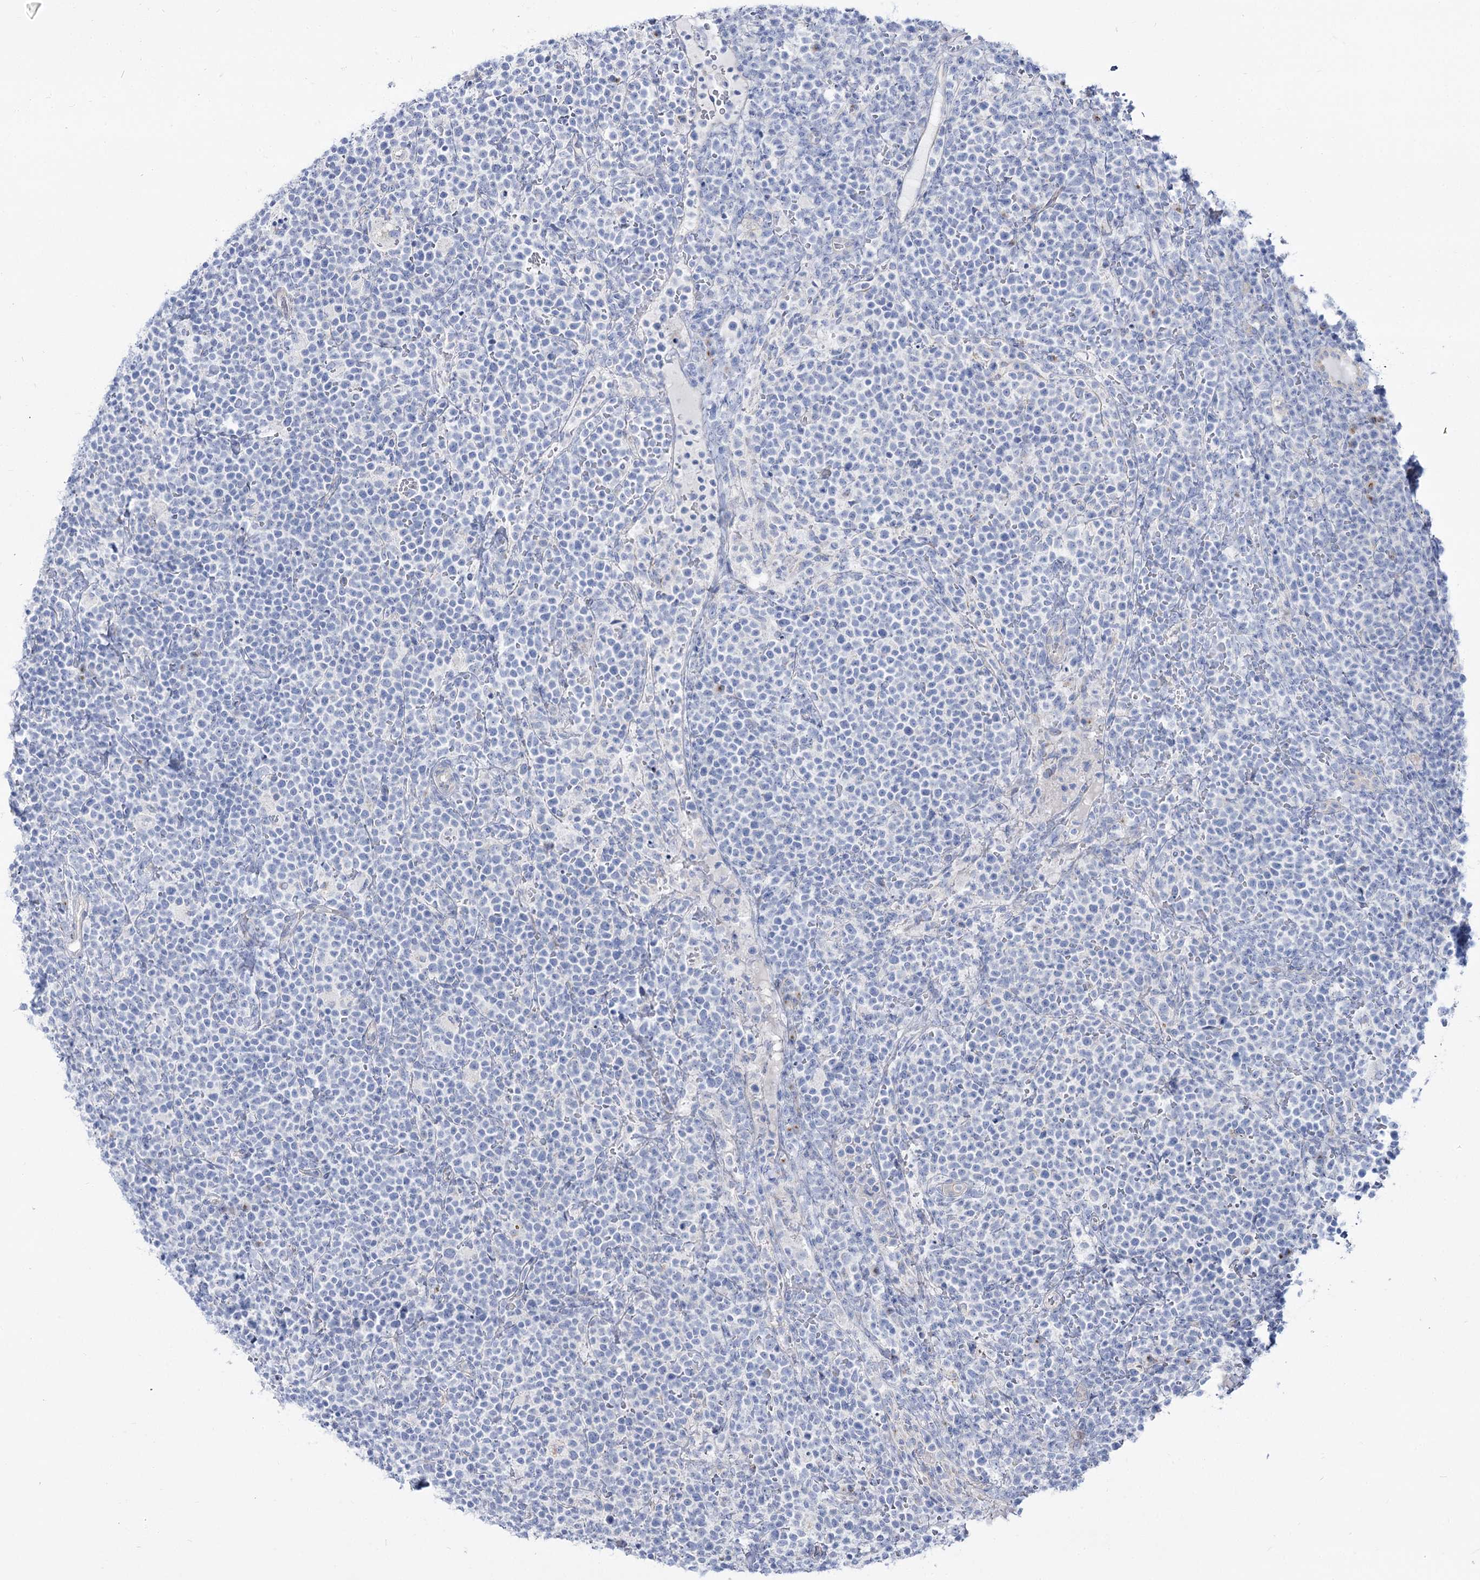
{"staining": {"intensity": "negative", "quantity": "none", "location": "none"}, "tissue": "lymphoma", "cell_type": "Tumor cells", "image_type": "cancer", "snomed": [{"axis": "morphology", "description": "Malignant lymphoma, non-Hodgkin's type, High grade"}, {"axis": "topography", "description": "Lymph node"}], "caption": "Tumor cells show no significant protein expression in malignant lymphoma, non-Hodgkin's type (high-grade).", "gene": "SUOX", "patient": {"sex": "male", "age": 61}}